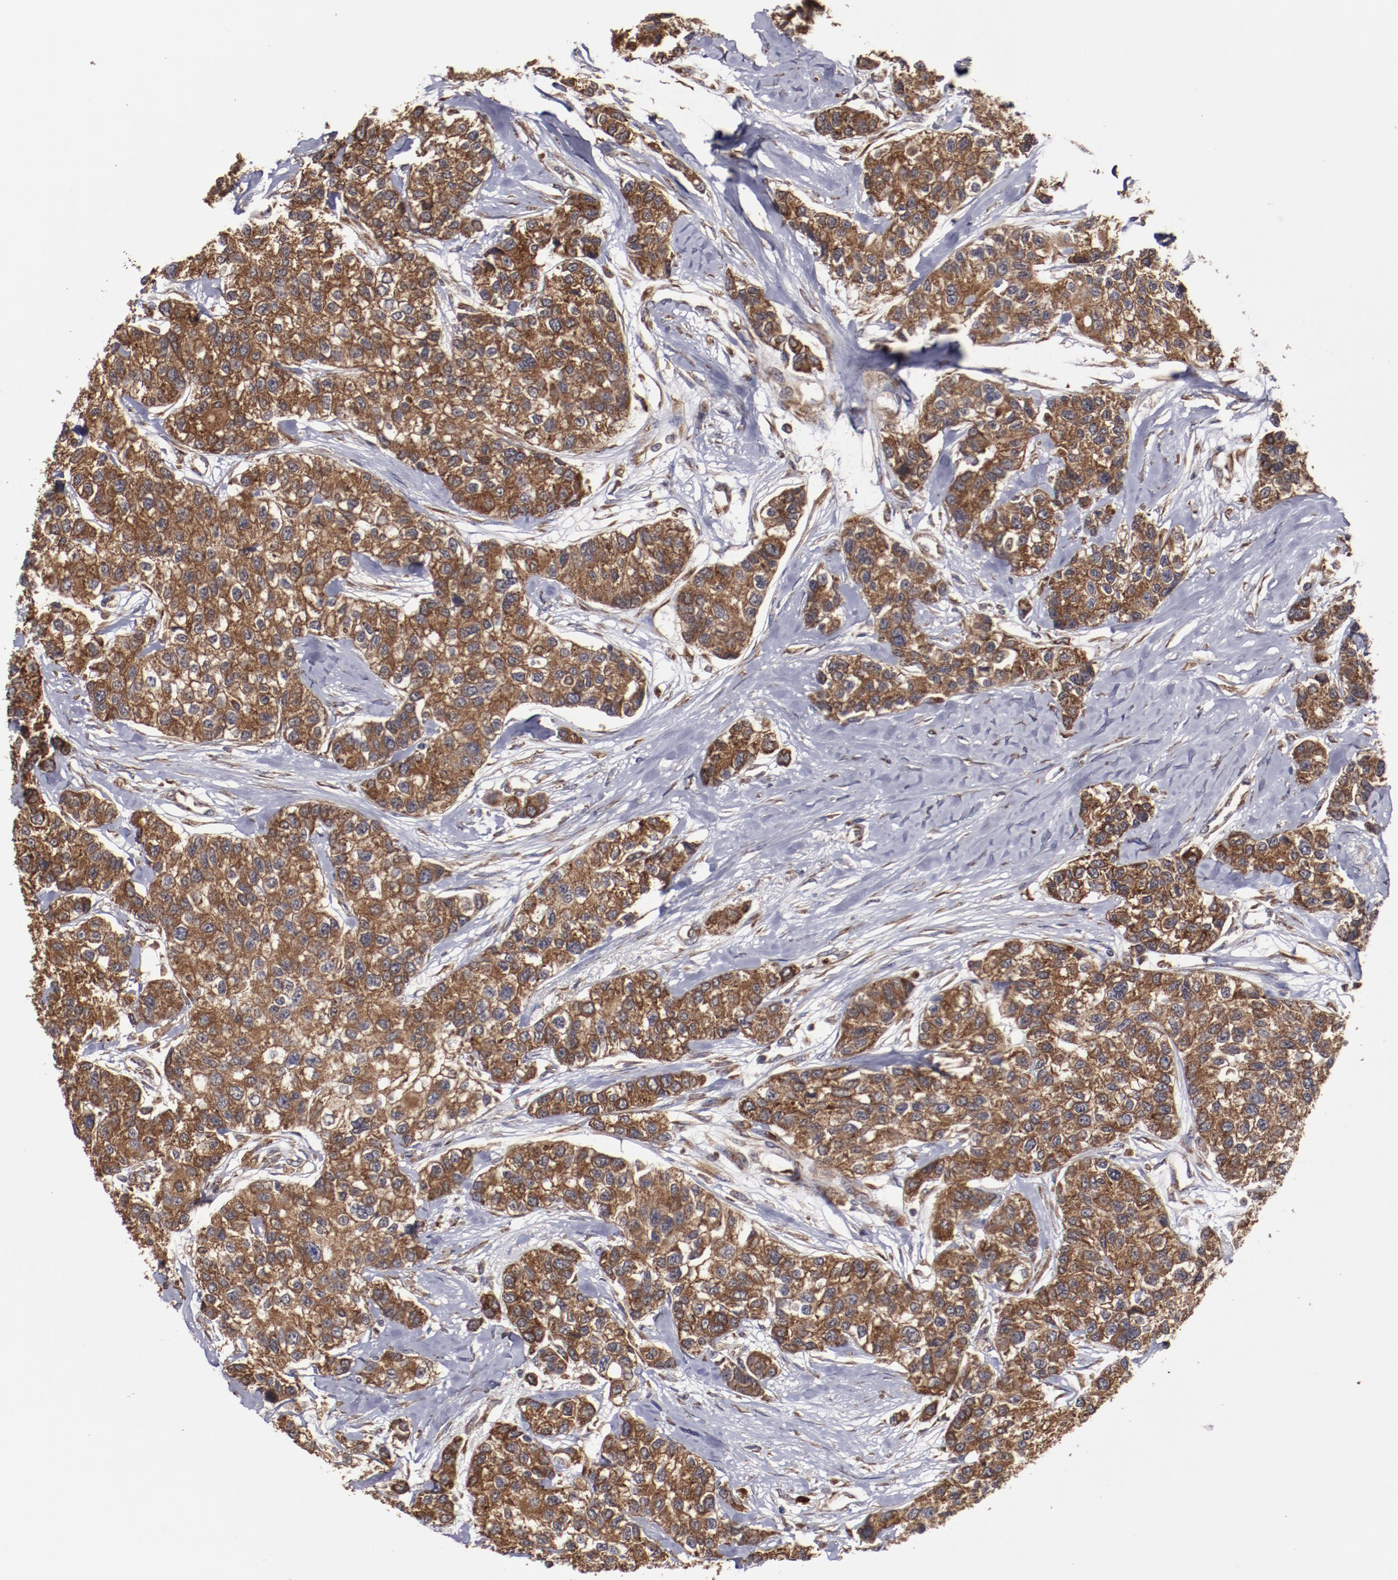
{"staining": {"intensity": "strong", "quantity": ">75%", "location": "cytoplasmic/membranous"}, "tissue": "breast cancer", "cell_type": "Tumor cells", "image_type": "cancer", "snomed": [{"axis": "morphology", "description": "Duct carcinoma"}, {"axis": "topography", "description": "Breast"}], "caption": "Immunohistochemistry (IHC) of breast cancer (infiltrating ductal carcinoma) displays high levels of strong cytoplasmic/membranous staining in approximately >75% of tumor cells. The staining is performed using DAB (3,3'-diaminobenzidine) brown chromogen to label protein expression. The nuclei are counter-stained blue using hematoxylin.", "gene": "RPS4Y1", "patient": {"sex": "female", "age": 51}}